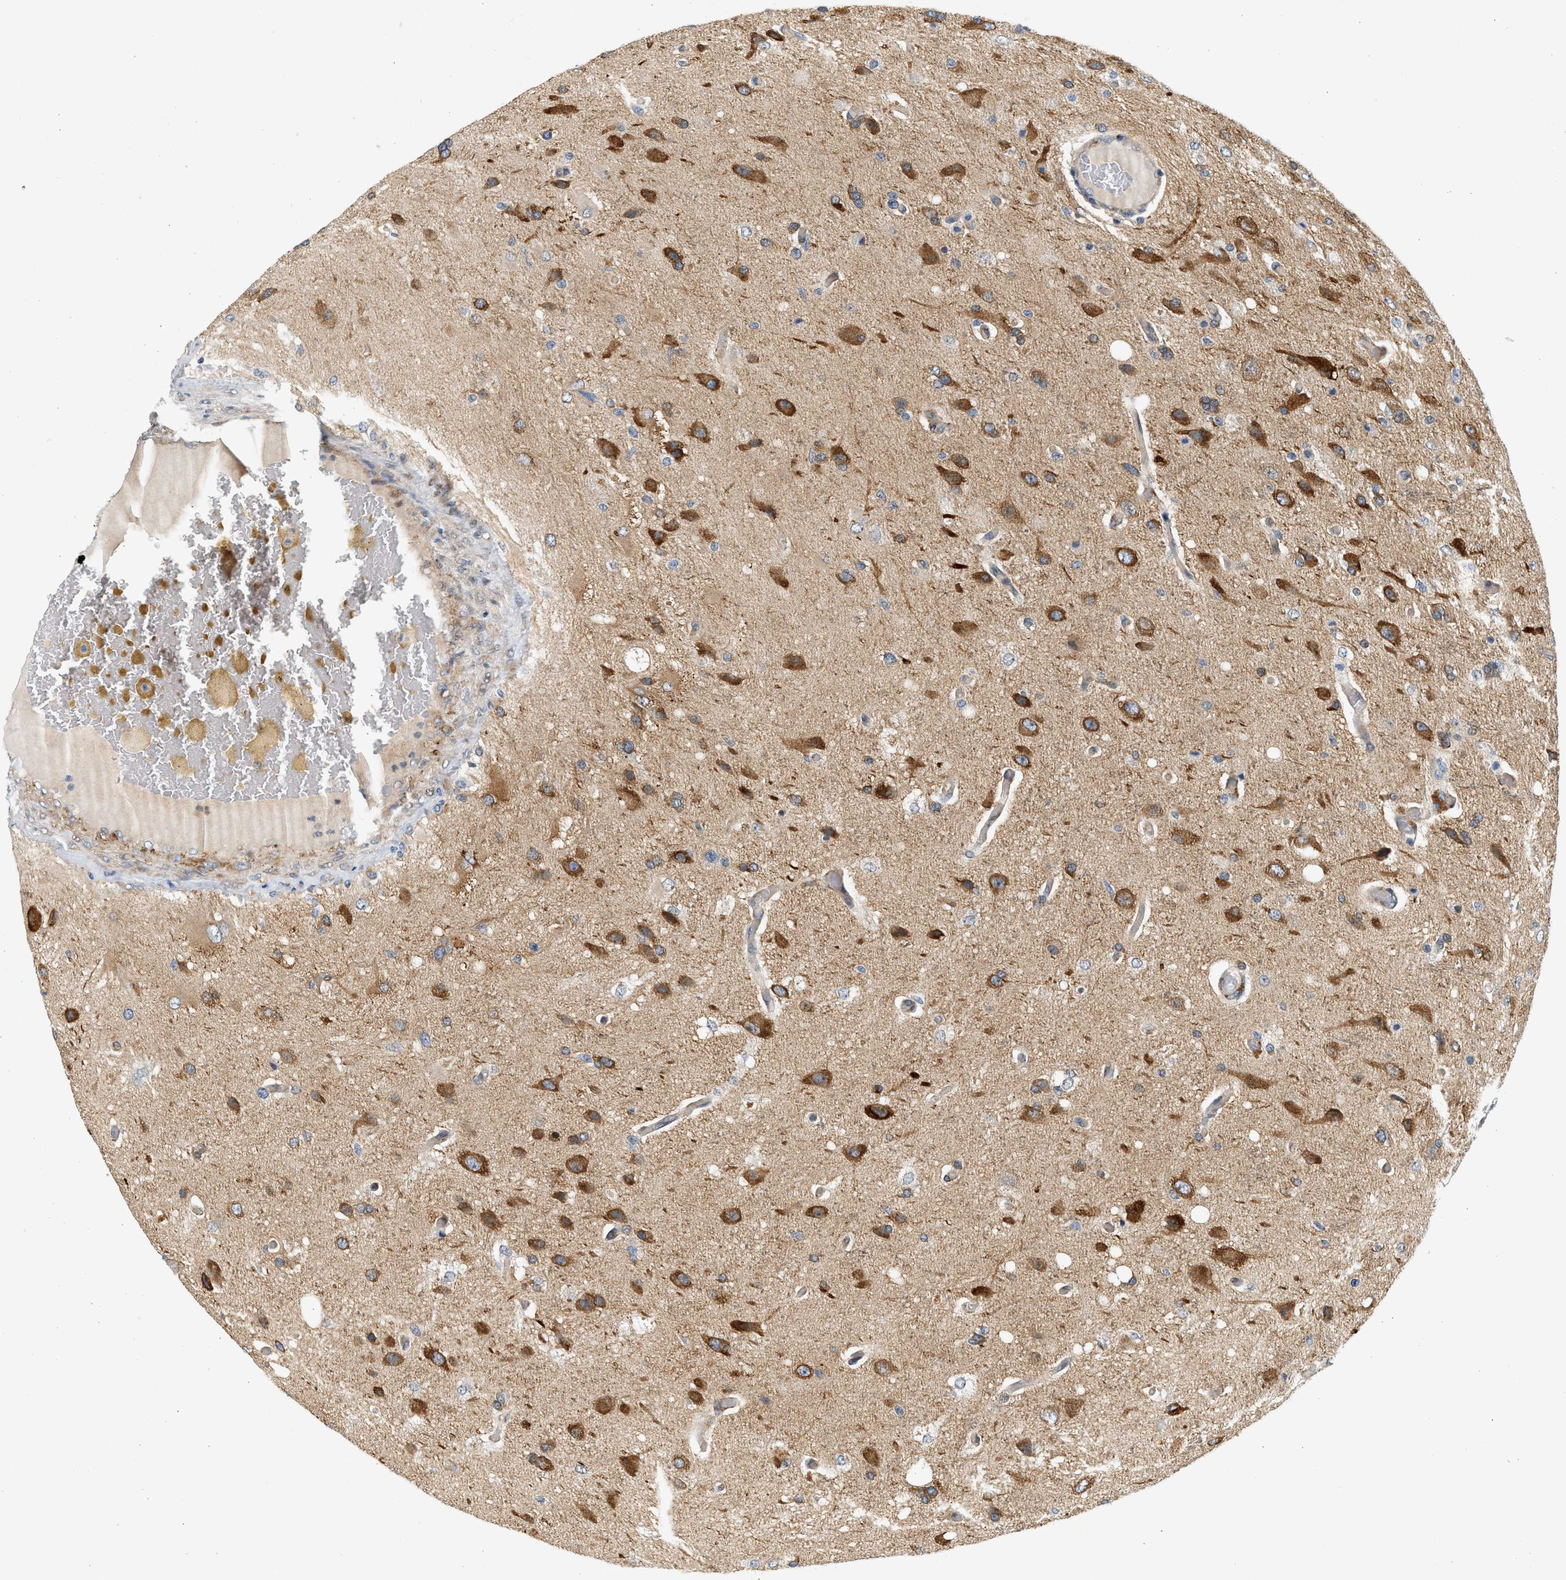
{"staining": {"intensity": "strong", "quantity": ">75%", "location": "cytoplasmic/membranous"}, "tissue": "glioma", "cell_type": "Tumor cells", "image_type": "cancer", "snomed": [{"axis": "morphology", "description": "Normal tissue, NOS"}, {"axis": "morphology", "description": "Glioma, malignant, High grade"}, {"axis": "topography", "description": "Cerebral cortex"}], "caption": "Protein expression analysis of human glioma reveals strong cytoplasmic/membranous expression in about >75% of tumor cells.", "gene": "KDELR2", "patient": {"sex": "male", "age": 77}}